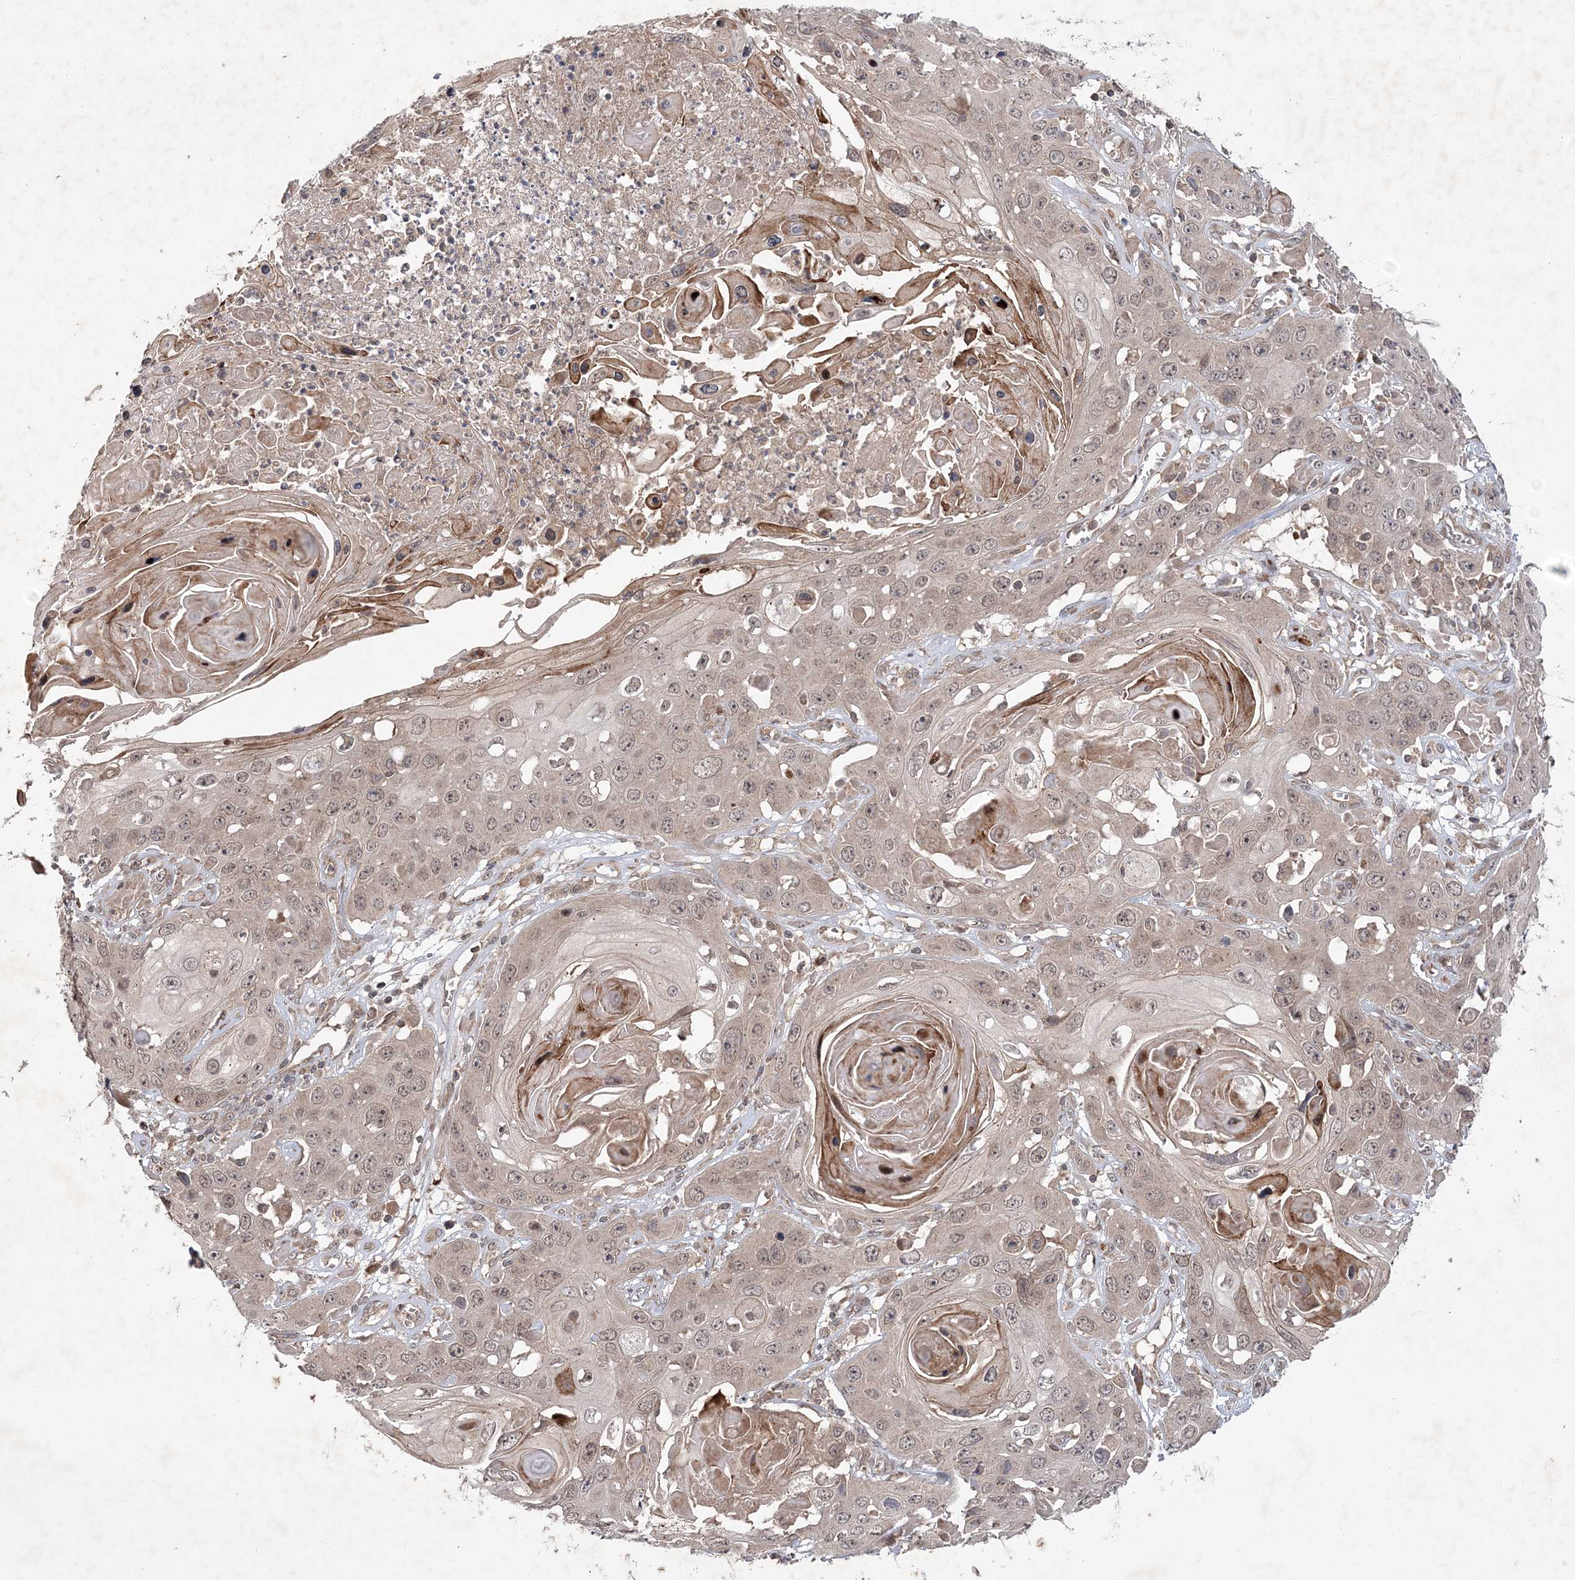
{"staining": {"intensity": "weak", "quantity": "25%-75%", "location": "cytoplasmic/membranous,nuclear"}, "tissue": "skin cancer", "cell_type": "Tumor cells", "image_type": "cancer", "snomed": [{"axis": "morphology", "description": "Squamous cell carcinoma, NOS"}, {"axis": "topography", "description": "Skin"}], "caption": "IHC staining of skin squamous cell carcinoma, which demonstrates low levels of weak cytoplasmic/membranous and nuclear staining in about 25%-75% of tumor cells indicating weak cytoplasmic/membranous and nuclear protein staining. The staining was performed using DAB (brown) for protein detection and nuclei were counterstained in hematoxylin (blue).", "gene": "UBTD2", "patient": {"sex": "male", "age": 55}}